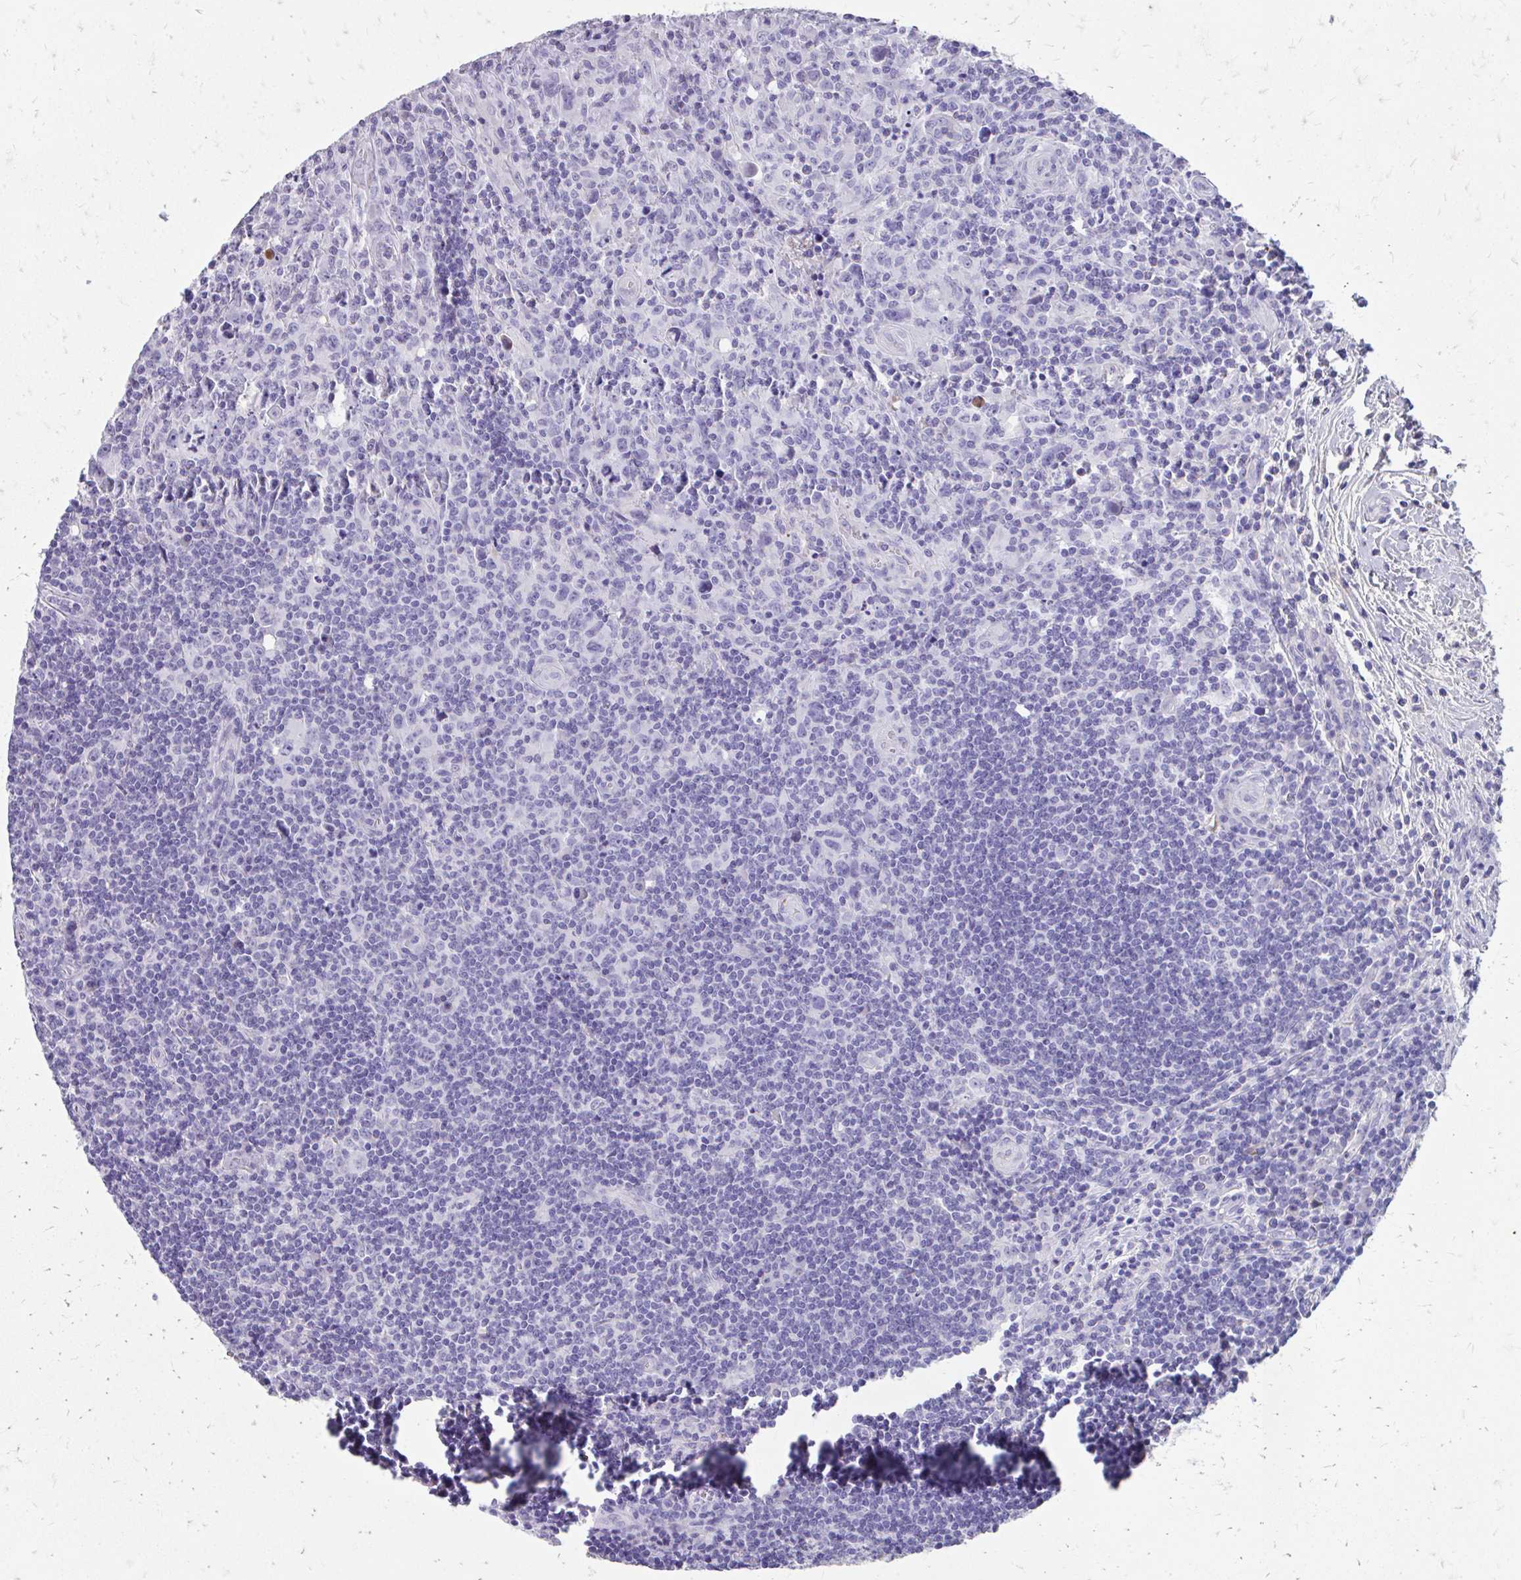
{"staining": {"intensity": "negative", "quantity": "none", "location": "none"}, "tissue": "lymphoma", "cell_type": "Tumor cells", "image_type": "cancer", "snomed": [{"axis": "morphology", "description": "Hodgkin's disease, NOS"}, {"axis": "topography", "description": "Lymph node"}], "caption": "Tumor cells are negative for protein expression in human lymphoma.", "gene": "CFH", "patient": {"sex": "female", "age": 18}}